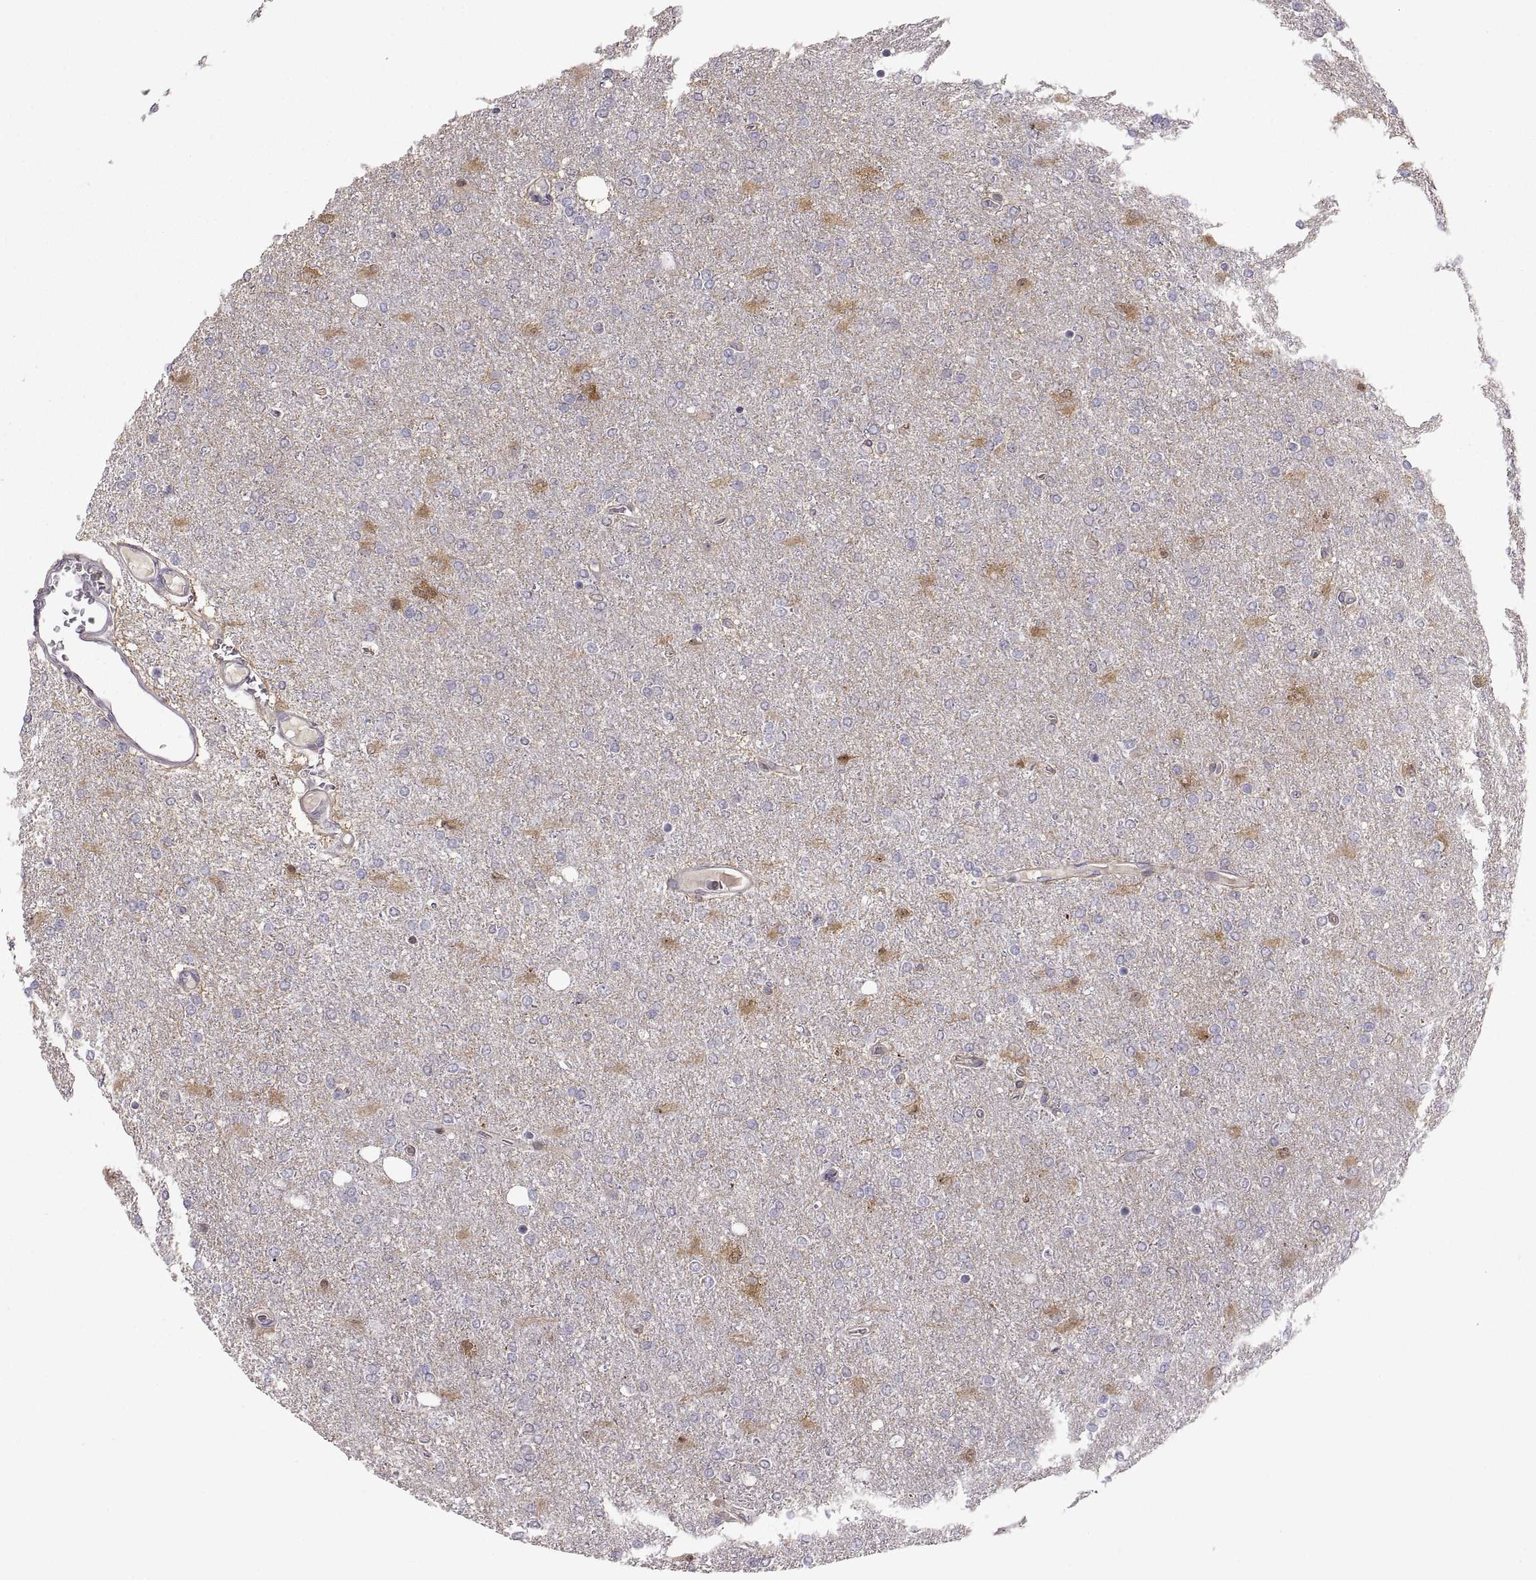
{"staining": {"intensity": "negative", "quantity": "none", "location": "none"}, "tissue": "glioma", "cell_type": "Tumor cells", "image_type": "cancer", "snomed": [{"axis": "morphology", "description": "Glioma, malignant, High grade"}, {"axis": "topography", "description": "Cerebral cortex"}], "caption": "A histopathology image of glioma stained for a protein reveals no brown staining in tumor cells.", "gene": "EZR", "patient": {"sex": "male", "age": 70}}